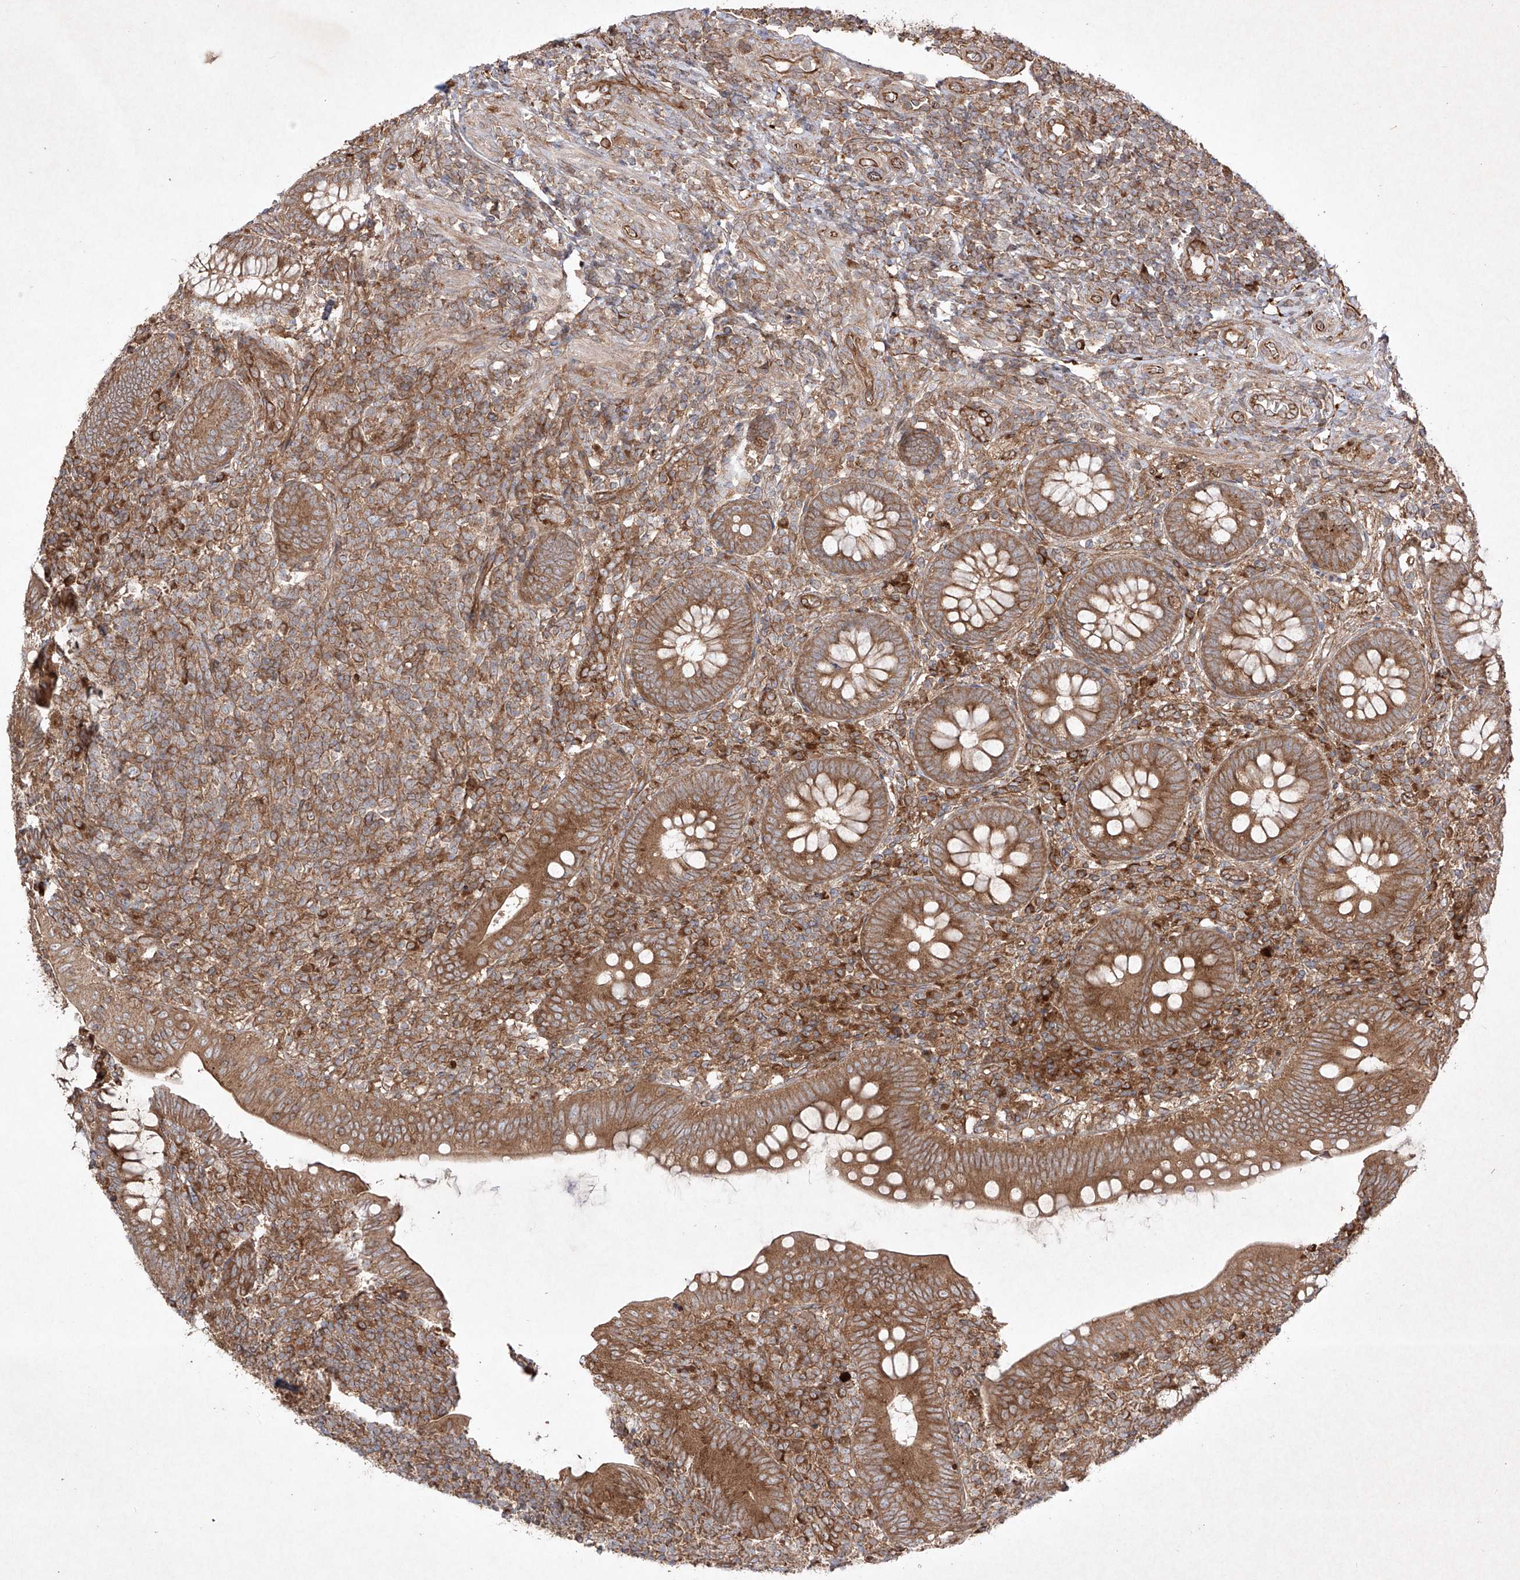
{"staining": {"intensity": "strong", "quantity": ">75%", "location": "cytoplasmic/membranous"}, "tissue": "appendix", "cell_type": "Glandular cells", "image_type": "normal", "snomed": [{"axis": "morphology", "description": "Normal tissue, NOS"}, {"axis": "topography", "description": "Appendix"}], "caption": "Strong cytoplasmic/membranous staining is appreciated in approximately >75% of glandular cells in benign appendix.", "gene": "YKT6", "patient": {"sex": "male", "age": 14}}